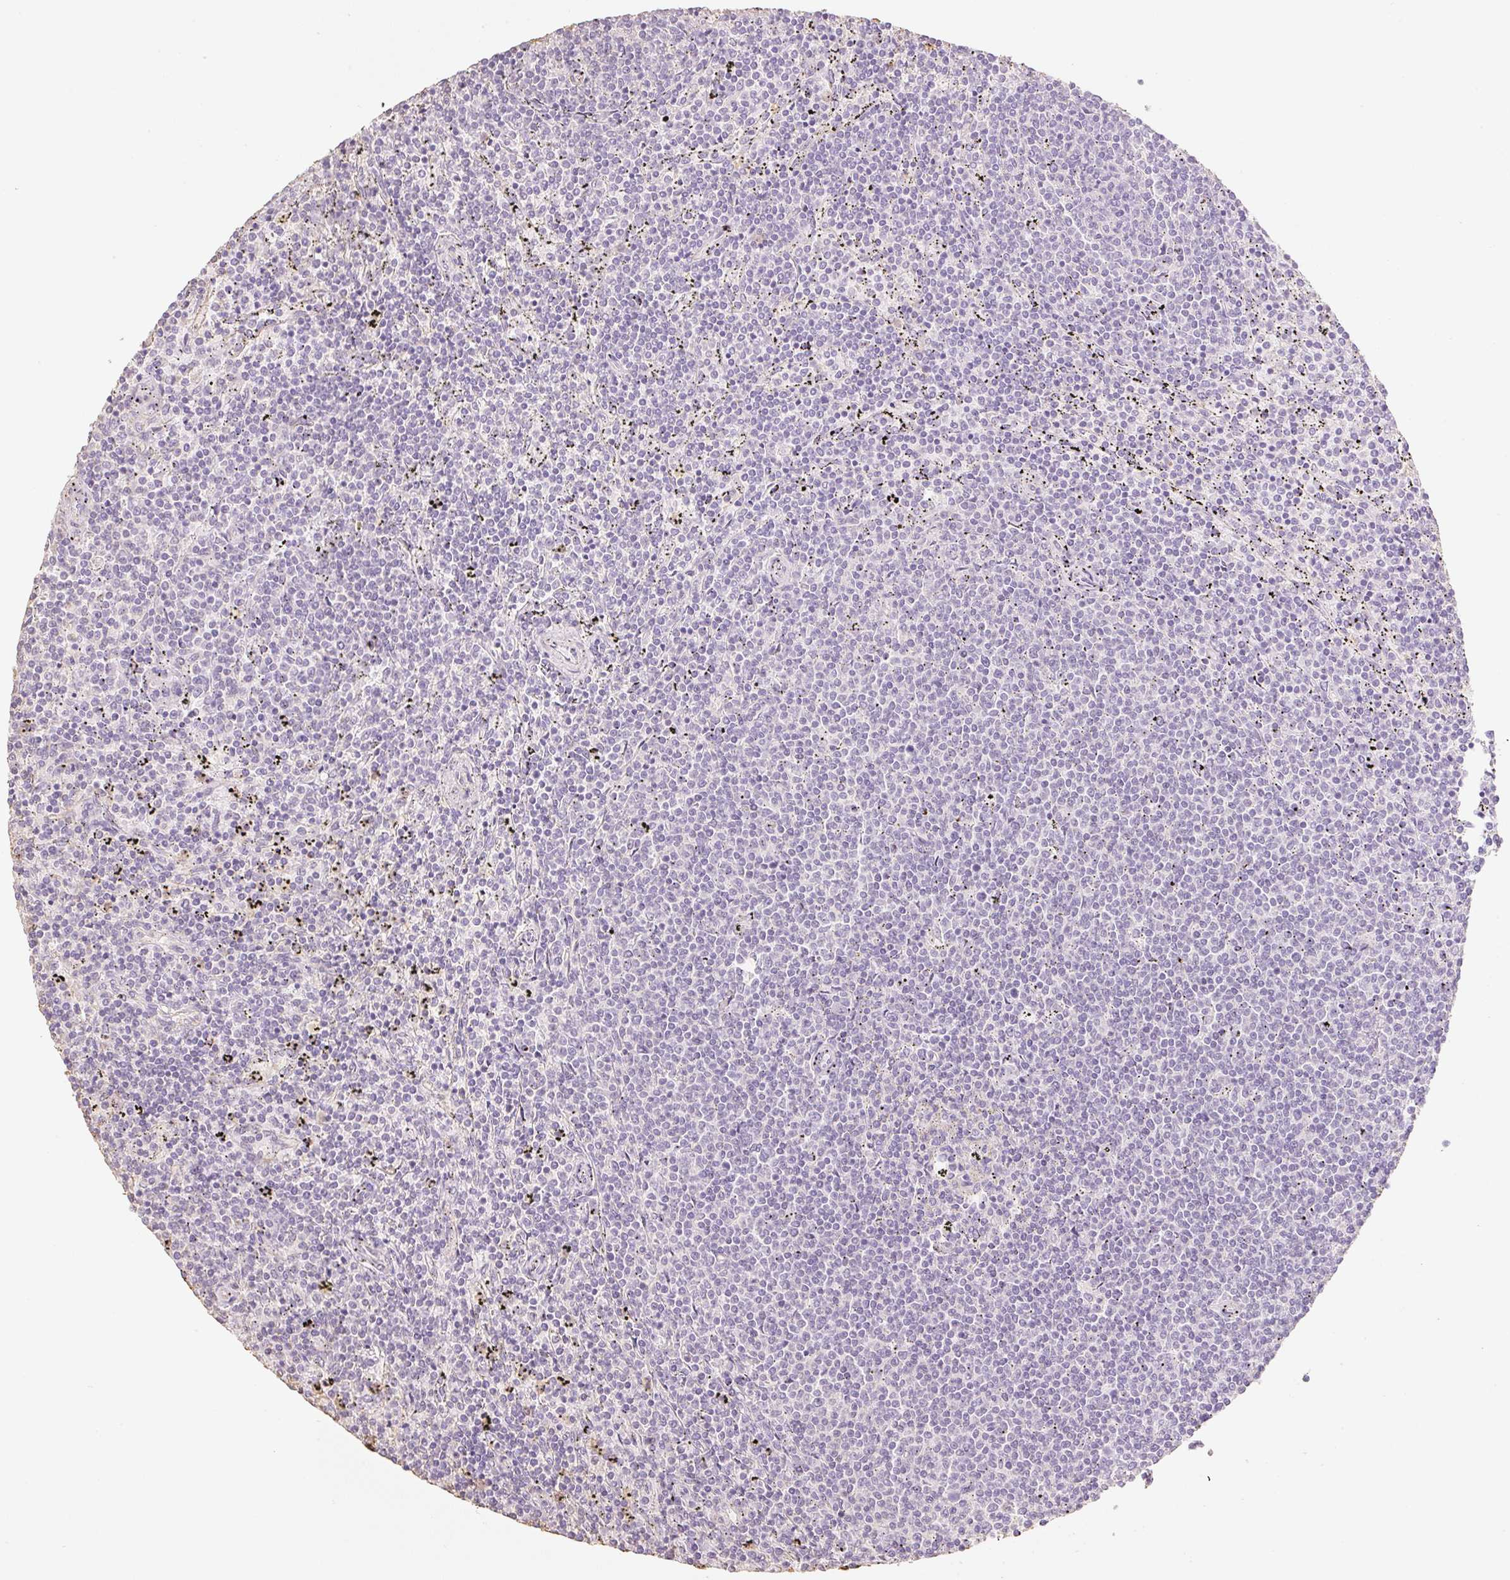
{"staining": {"intensity": "negative", "quantity": "none", "location": "none"}, "tissue": "lymphoma", "cell_type": "Tumor cells", "image_type": "cancer", "snomed": [{"axis": "morphology", "description": "Malignant lymphoma, non-Hodgkin's type, Low grade"}, {"axis": "topography", "description": "Spleen"}], "caption": "Malignant lymphoma, non-Hodgkin's type (low-grade) was stained to show a protein in brown. There is no significant expression in tumor cells.", "gene": "MBOAT7", "patient": {"sex": "female", "age": 50}}